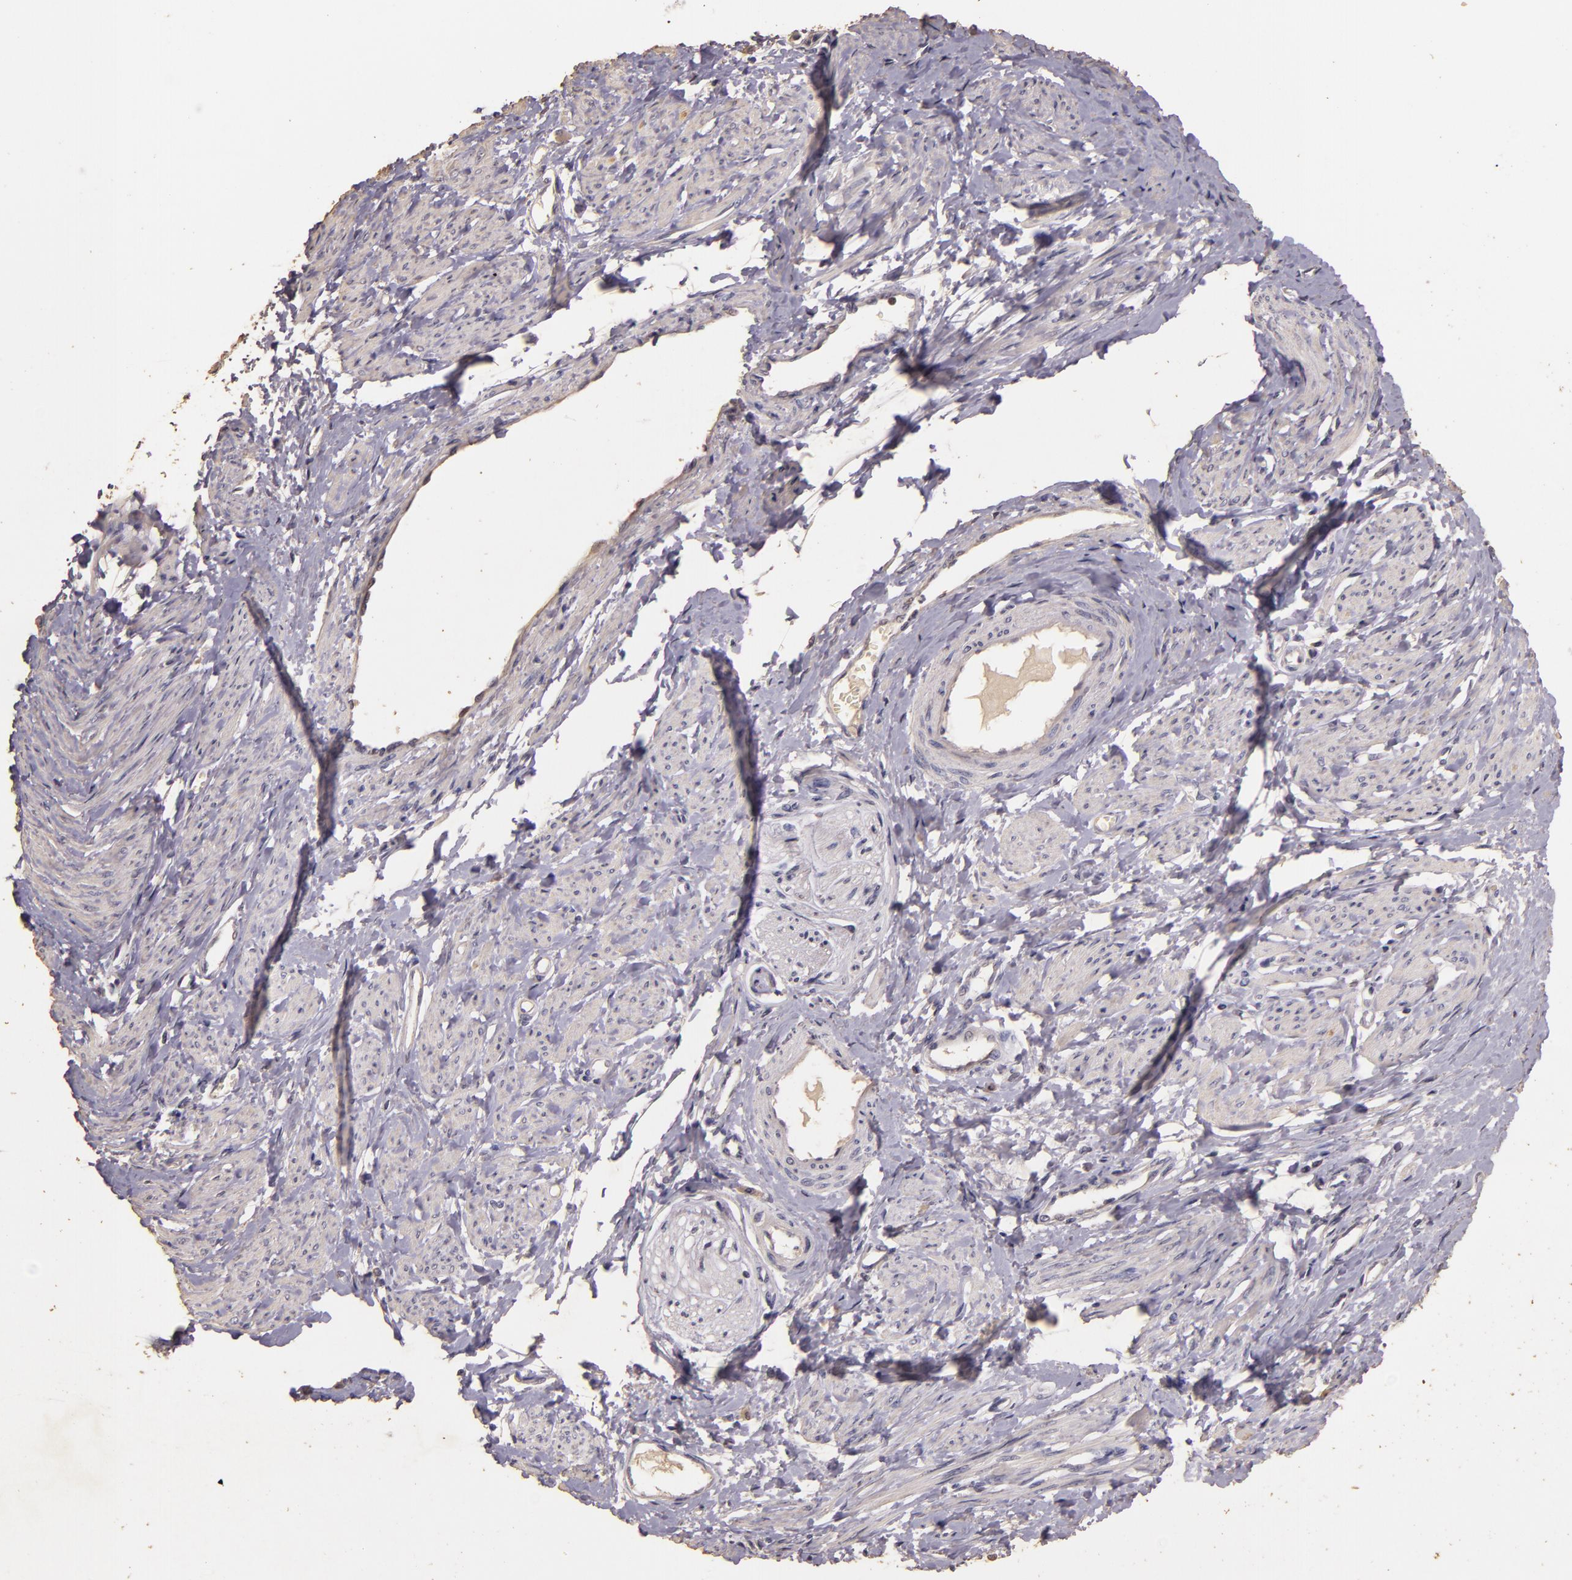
{"staining": {"intensity": "negative", "quantity": "none", "location": "none"}, "tissue": "smooth muscle", "cell_type": "Smooth muscle cells", "image_type": "normal", "snomed": [{"axis": "morphology", "description": "Normal tissue, NOS"}, {"axis": "topography", "description": "Smooth muscle"}, {"axis": "topography", "description": "Uterus"}], "caption": "Smooth muscle cells are negative for protein expression in benign human smooth muscle. Brightfield microscopy of IHC stained with DAB (brown) and hematoxylin (blue), captured at high magnification.", "gene": "BCL2L13", "patient": {"sex": "female", "age": 39}}